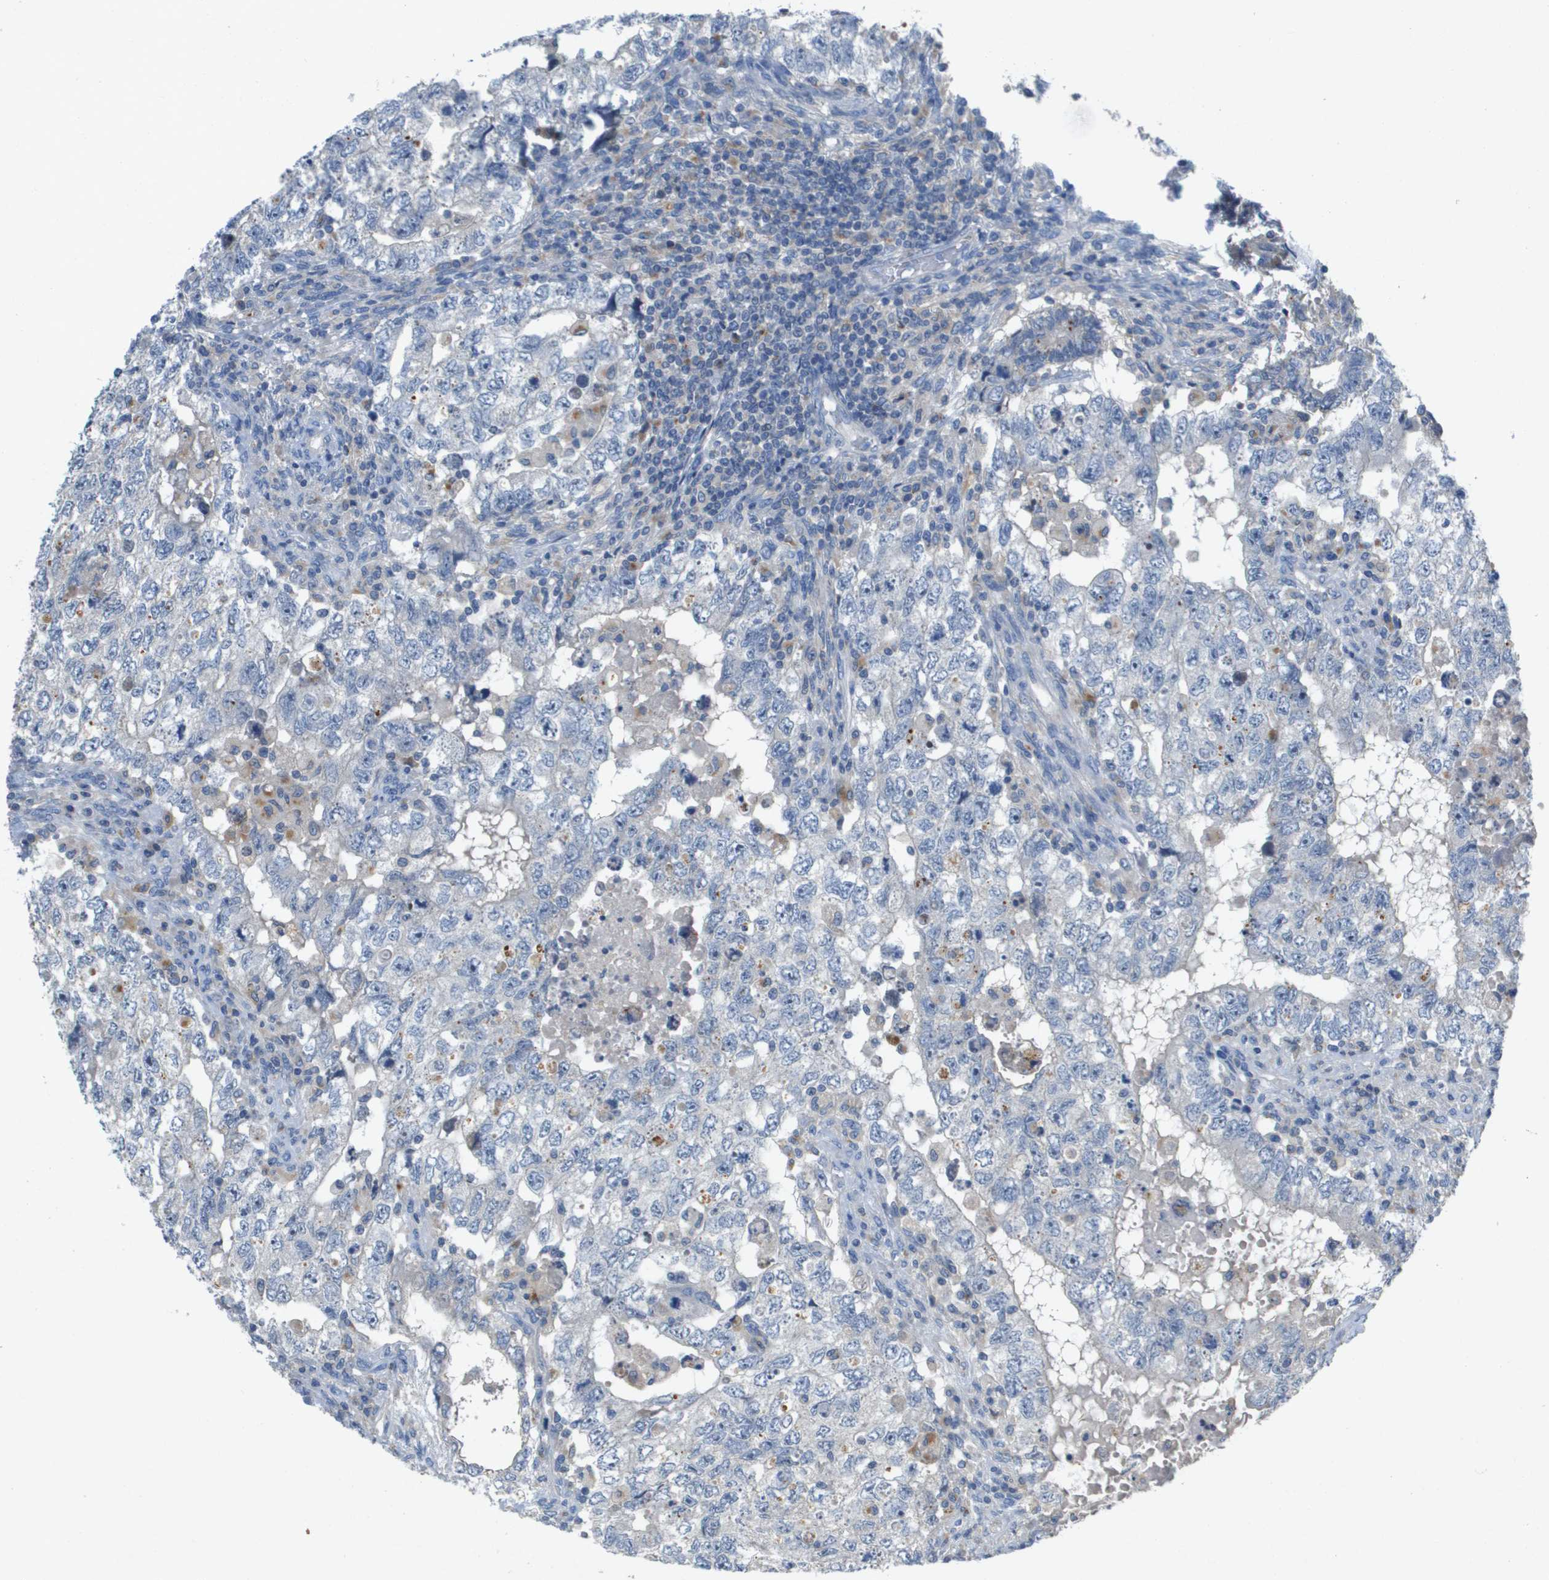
{"staining": {"intensity": "negative", "quantity": "none", "location": "none"}, "tissue": "testis cancer", "cell_type": "Tumor cells", "image_type": "cancer", "snomed": [{"axis": "morphology", "description": "Carcinoma, Embryonal, NOS"}, {"axis": "topography", "description": "Testis"}], "caption": "Histopathology image shows no protein expression in tumor cells of testis embryonal carcinoma tissue. Brightfield microscopy of immunohistochemistry stained with DAB (3,3'-diaminobenzidine) (brown) and hematoxylin (blue), captured at high magnification.", "gene": "B3GNT5", "patient": {"sex": "male", "age": 36}}